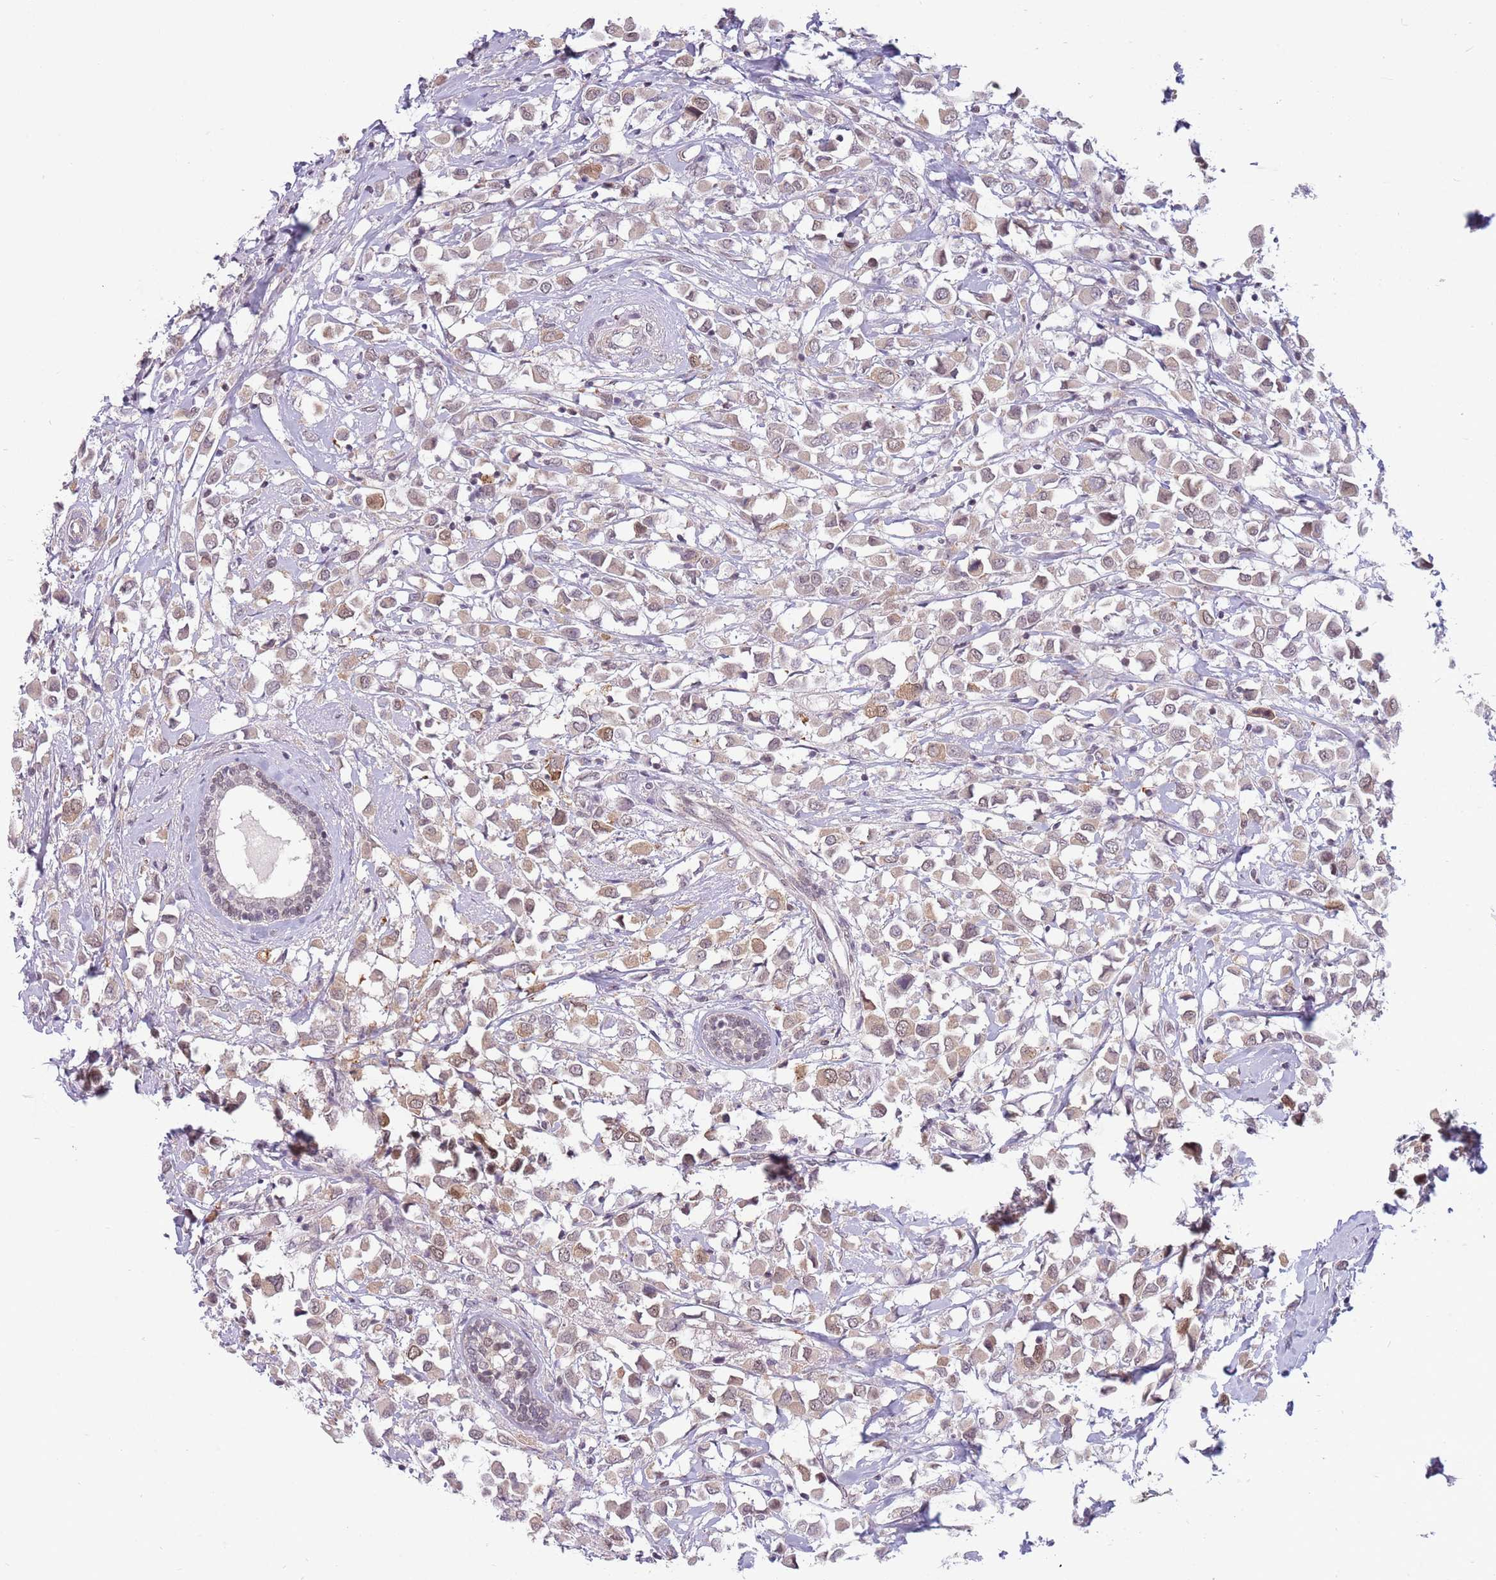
{"staining": {"intensity": "weak", "quantity": ">75%", "location": "cytoplasmic/membranous,nuclear"}, "tissue": "breast cancer", "cell_type": "Tumor cells", "image_type": "cancer", "snomed": [{"axis": "morphology", "description": "Duct carcinoma"}, {"axis": "topography", "description": "Breast"}], "caption": "DAB (3,3'-diaminobenzidine) immunohistochemical staining of intraductal carcinoma (breast) displays weak cytoplasmic/membranous and nuclear protein expression in approximately >75% of tumor cells.", "gene": "ZNF574", "patient": {"sex": "female", "age": 61}}